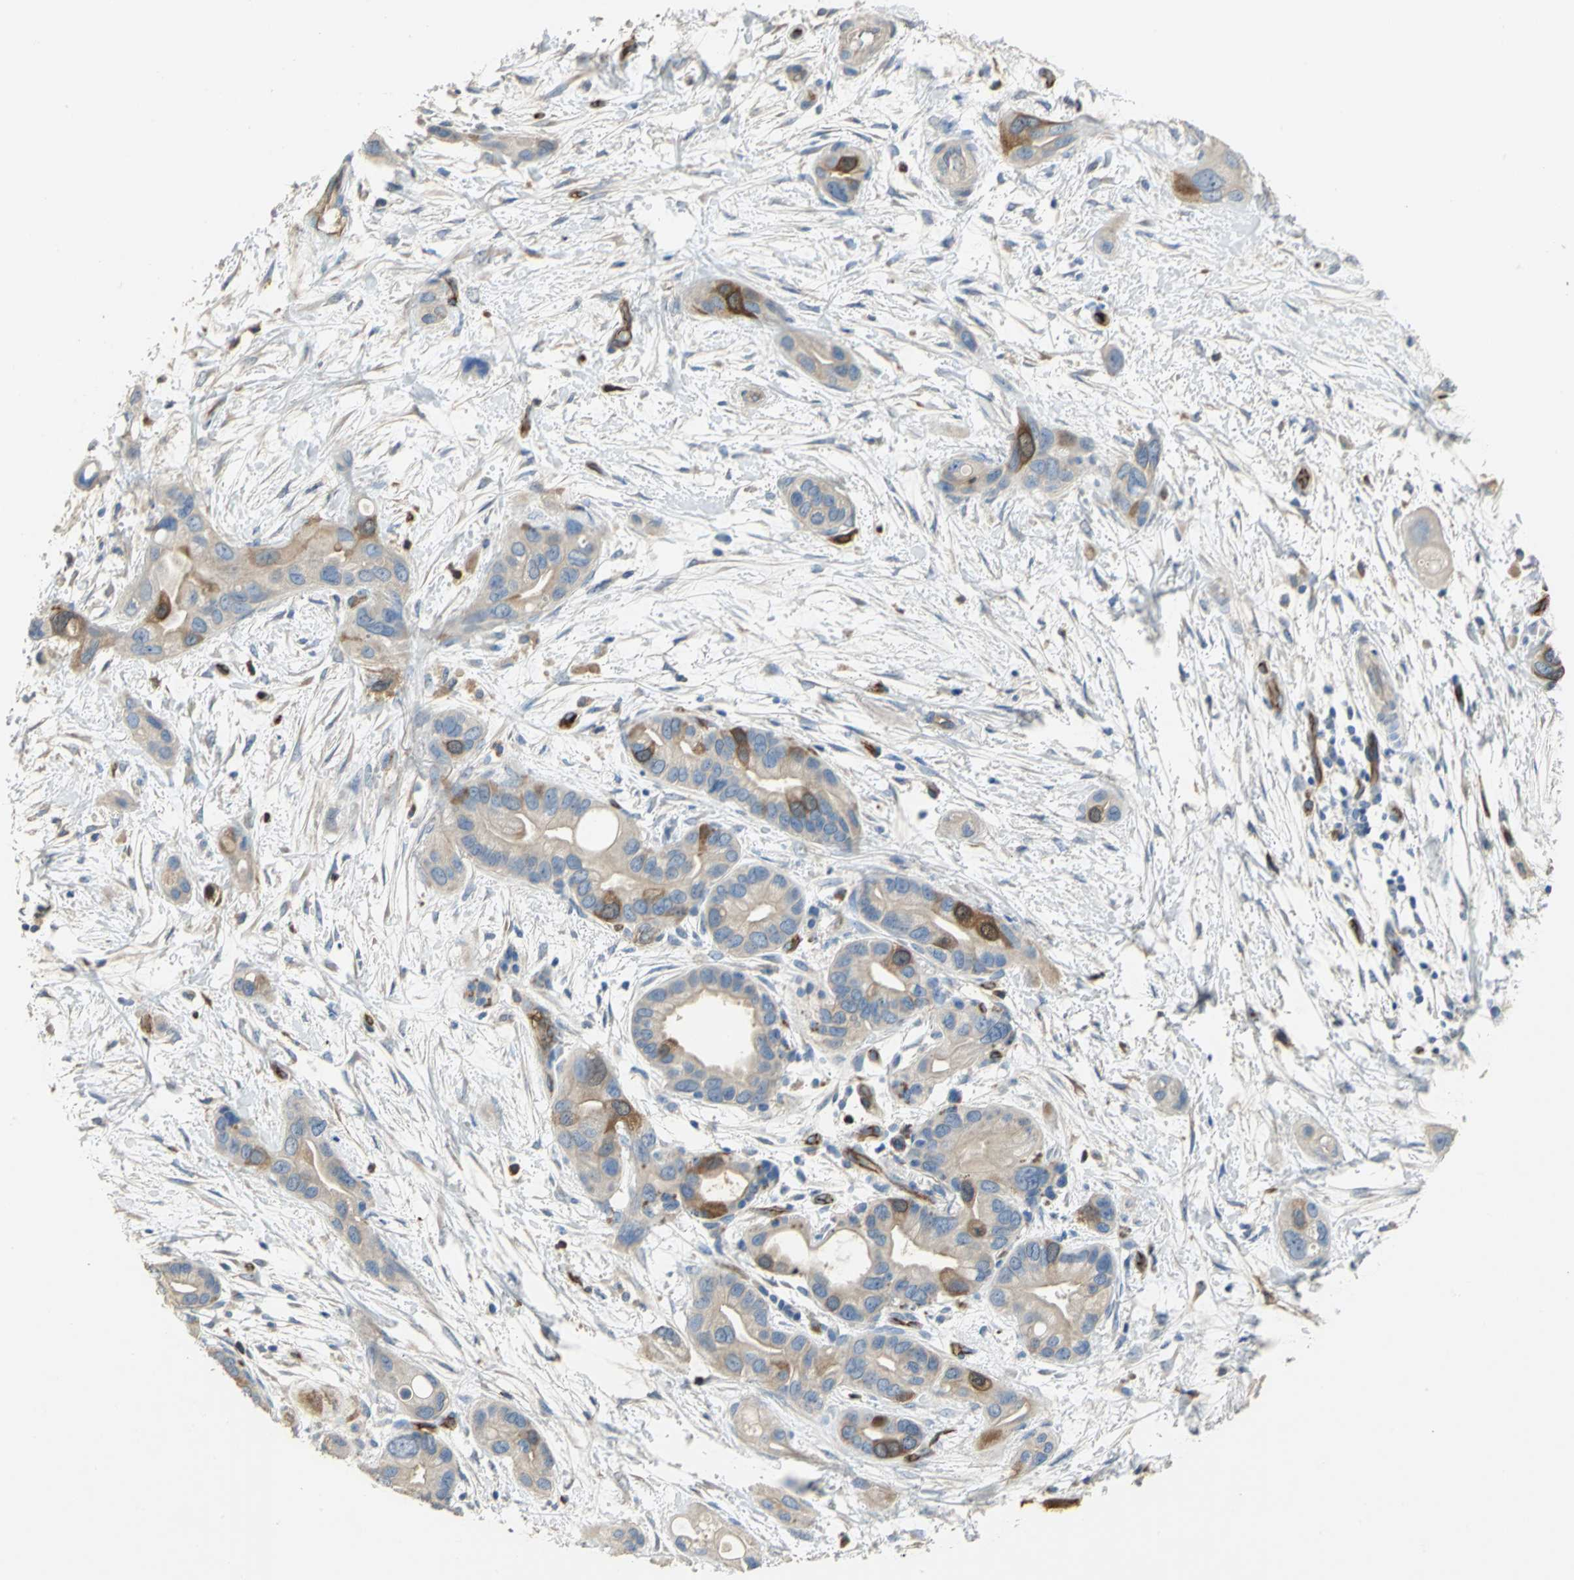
{"staining": {"intensity": "strong", "quantity": "<25%", "location": "cytoplasmic/membranous"}, "tissue": "pancreatic cancer", "cell_type": "Tumor cells", "image_type": "cancer", "snomed": [{"axis": "morphology", "description": "Adenocarcinoma, NOS"}, {"axis": "topography", "description": "Pancreas"}], "caption": "A histopathology image of pancreatic adenocarcinoma stained for a protein shows strong cytoplasmic/membranous brown staining in tumor cells.", "gene": "DLGAP5", "patient": {"sex": "female", "age": 77}}